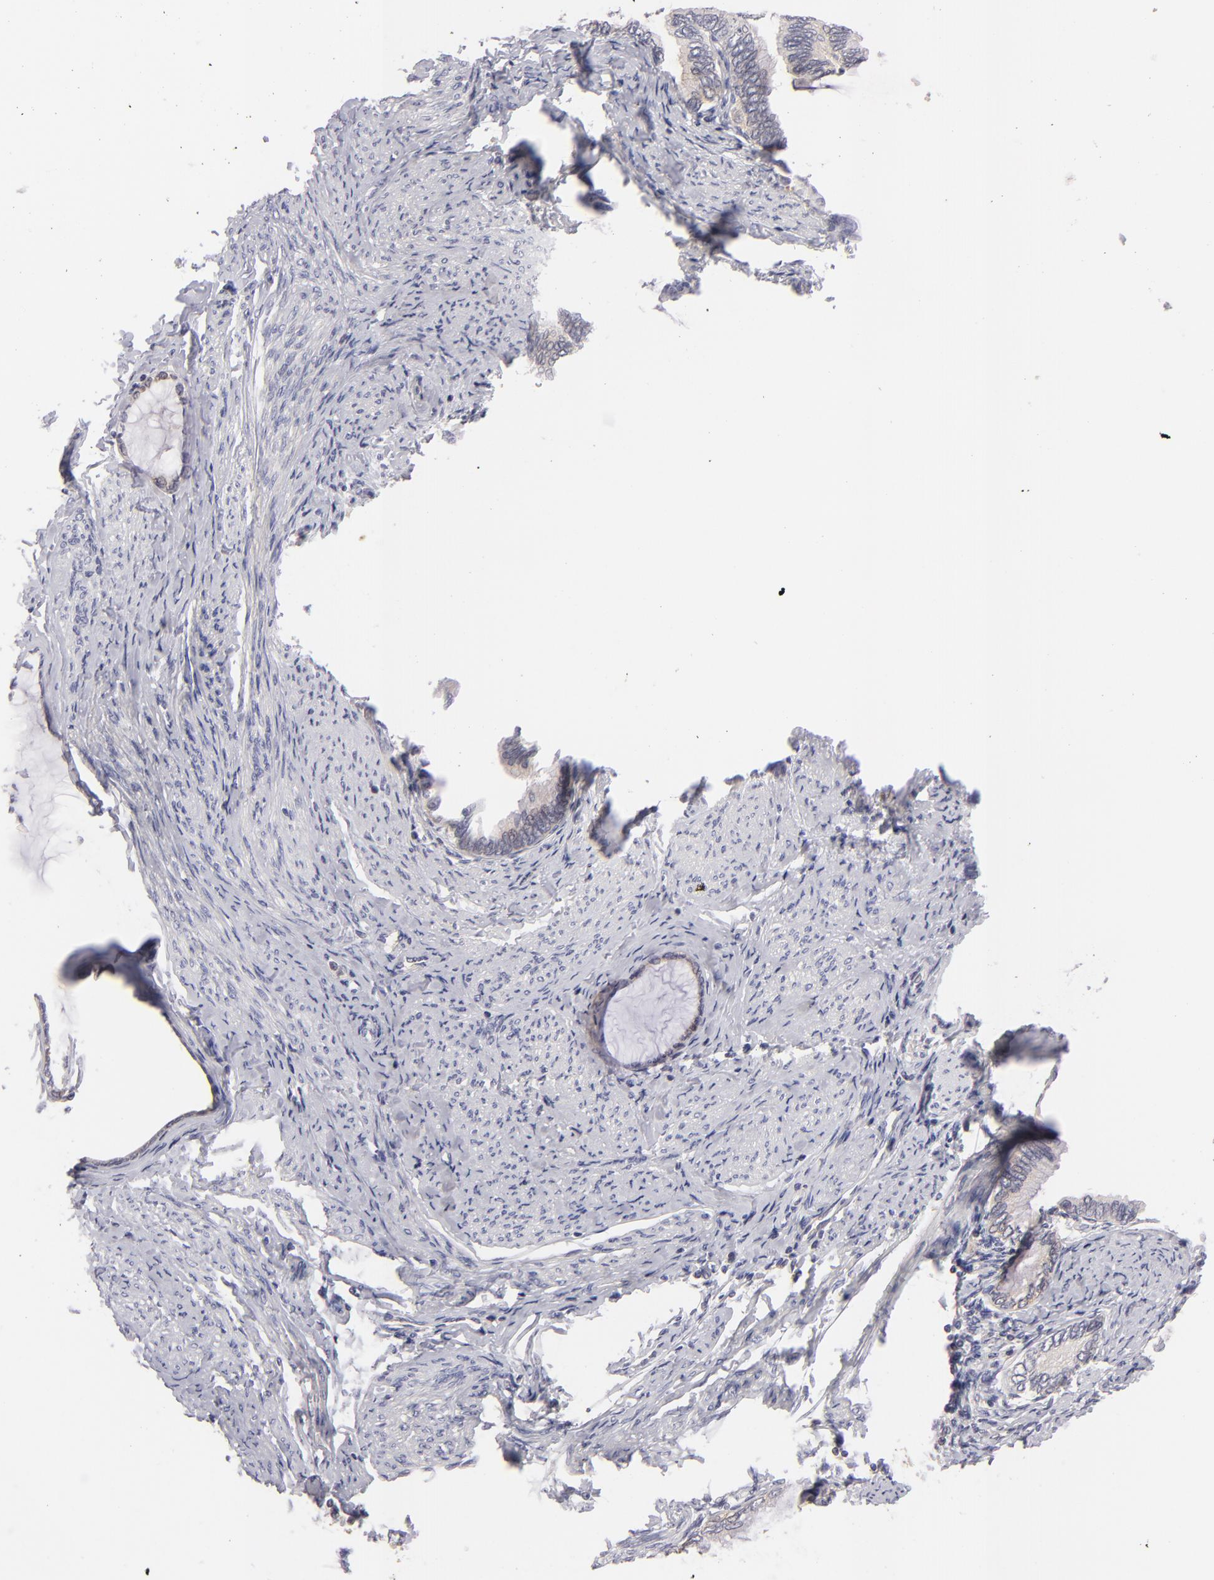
{"staining": {"intensity": "weak", "quantity": ">75%", "location": "cytoplasmic/membranous"}, "tissue": "cervical cancer", "cell_type": "Tumor cells", "image_type": "cancer", "snomed": [{"axis": "morphology", "description": "Adenocarcinoma, NOS"}, {"axis": "topography", "description": "Cervix"}], "caption": "IHC (DAB (3,3'-diaminobenzidine)) staining of cervical adenocarcinoma reveals weak cytoplasmic/membranous protein expression in approximately >75% of tumor cells. Nuclei are stained in blue.", "gene": "MMP10", "patient": {"sex": "female", "age": 49}}